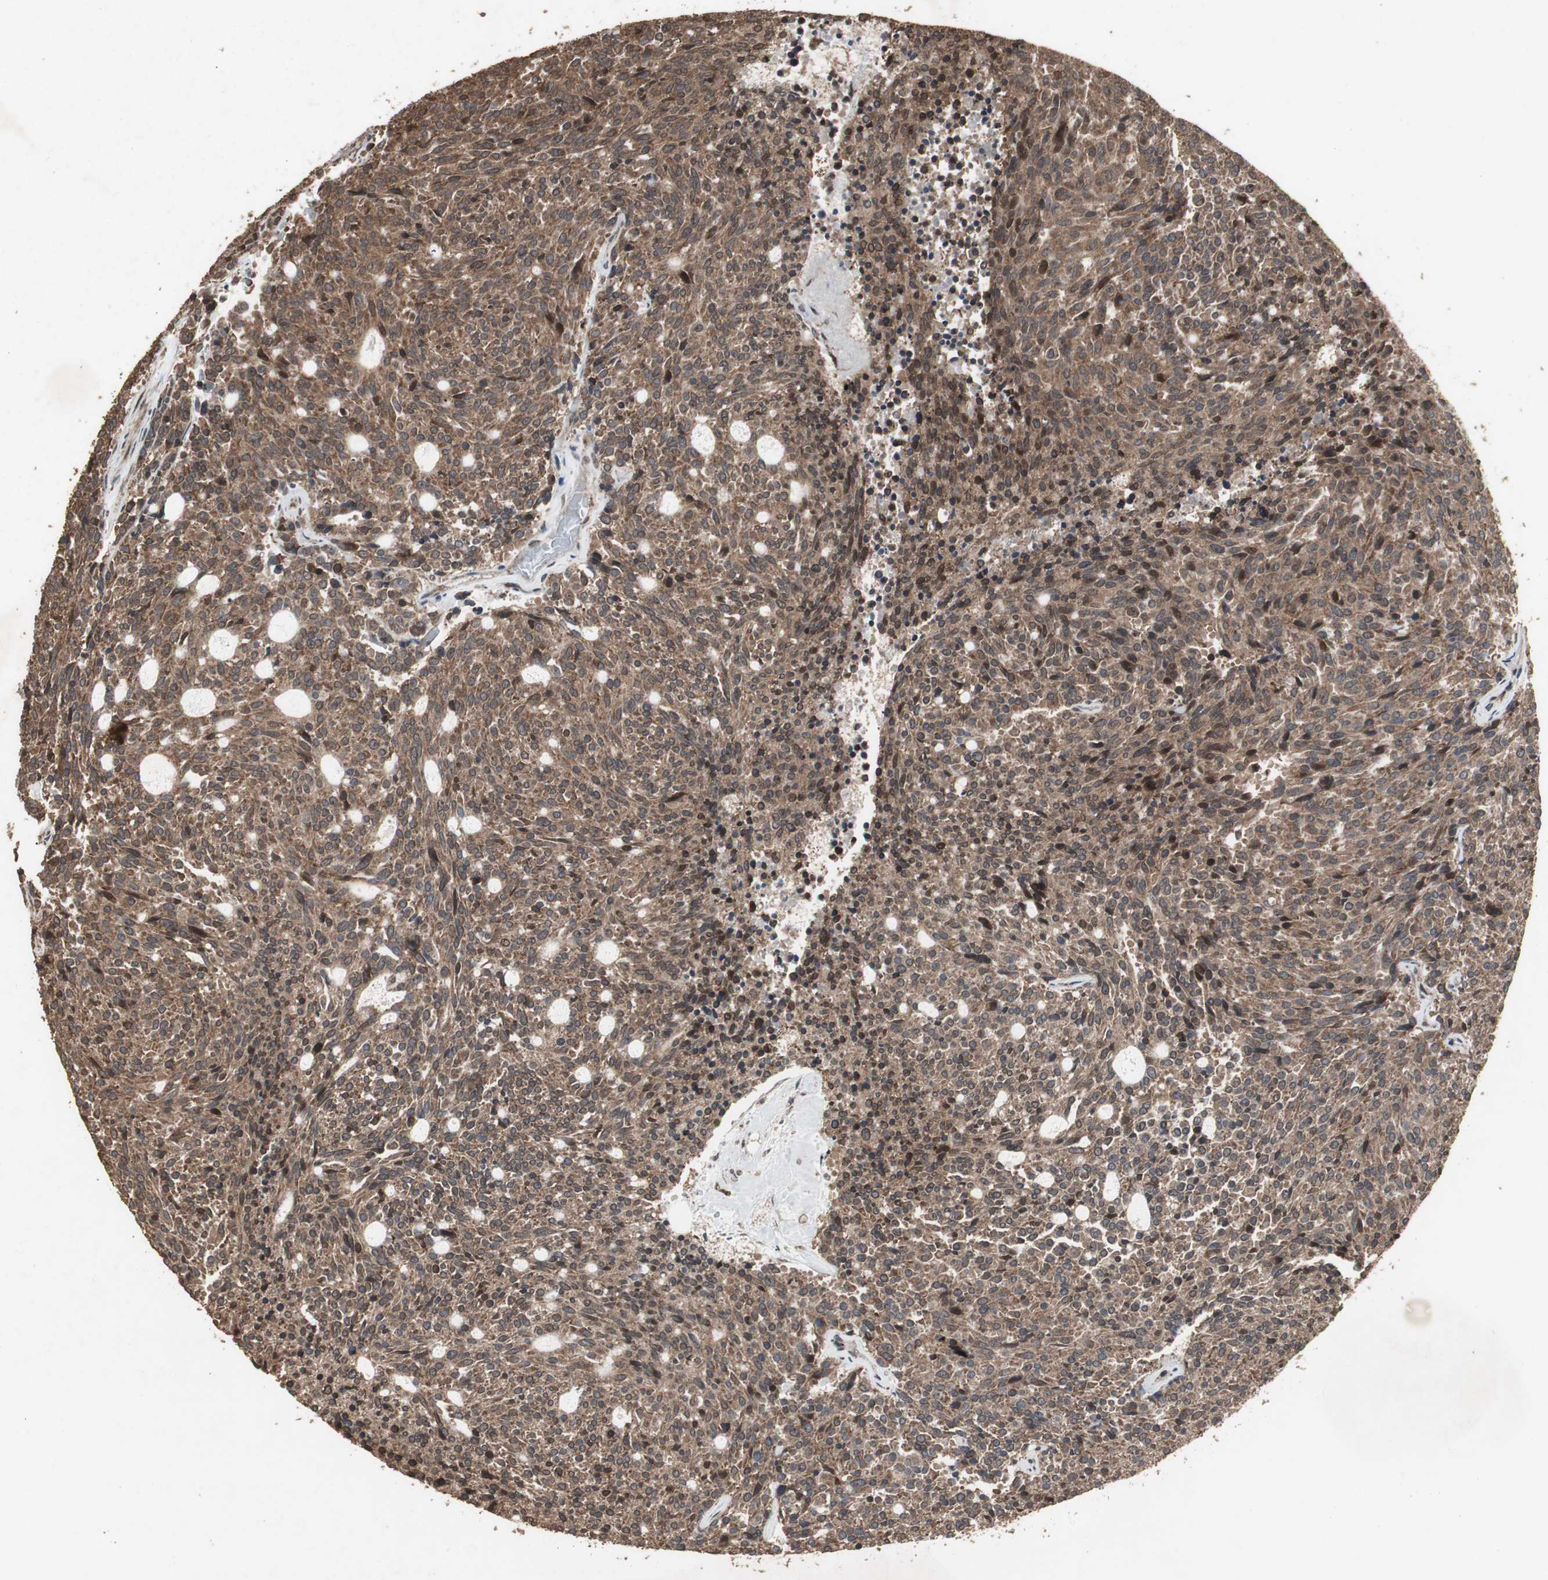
{"staining": {"intensity": "moderate", "quantity": ">75%", "location": "cytoplasmic/membranous"}, "tissue": "carcinoid", "cell_type": "Tumor cells", "image_type": "cancer", "snomed": [{"axis": "morphology", "description": "Carcinoid, malignant, NOS"}, {"axis": "topography", "description": "Pancreas"}], "caption": "A brown stain labels moderate cytoplasmic/membranous staining of a protein in carcinoid tumor cells.", "gene": "LAMTOR5", "patient": {"sex": "female", "age": 54}}